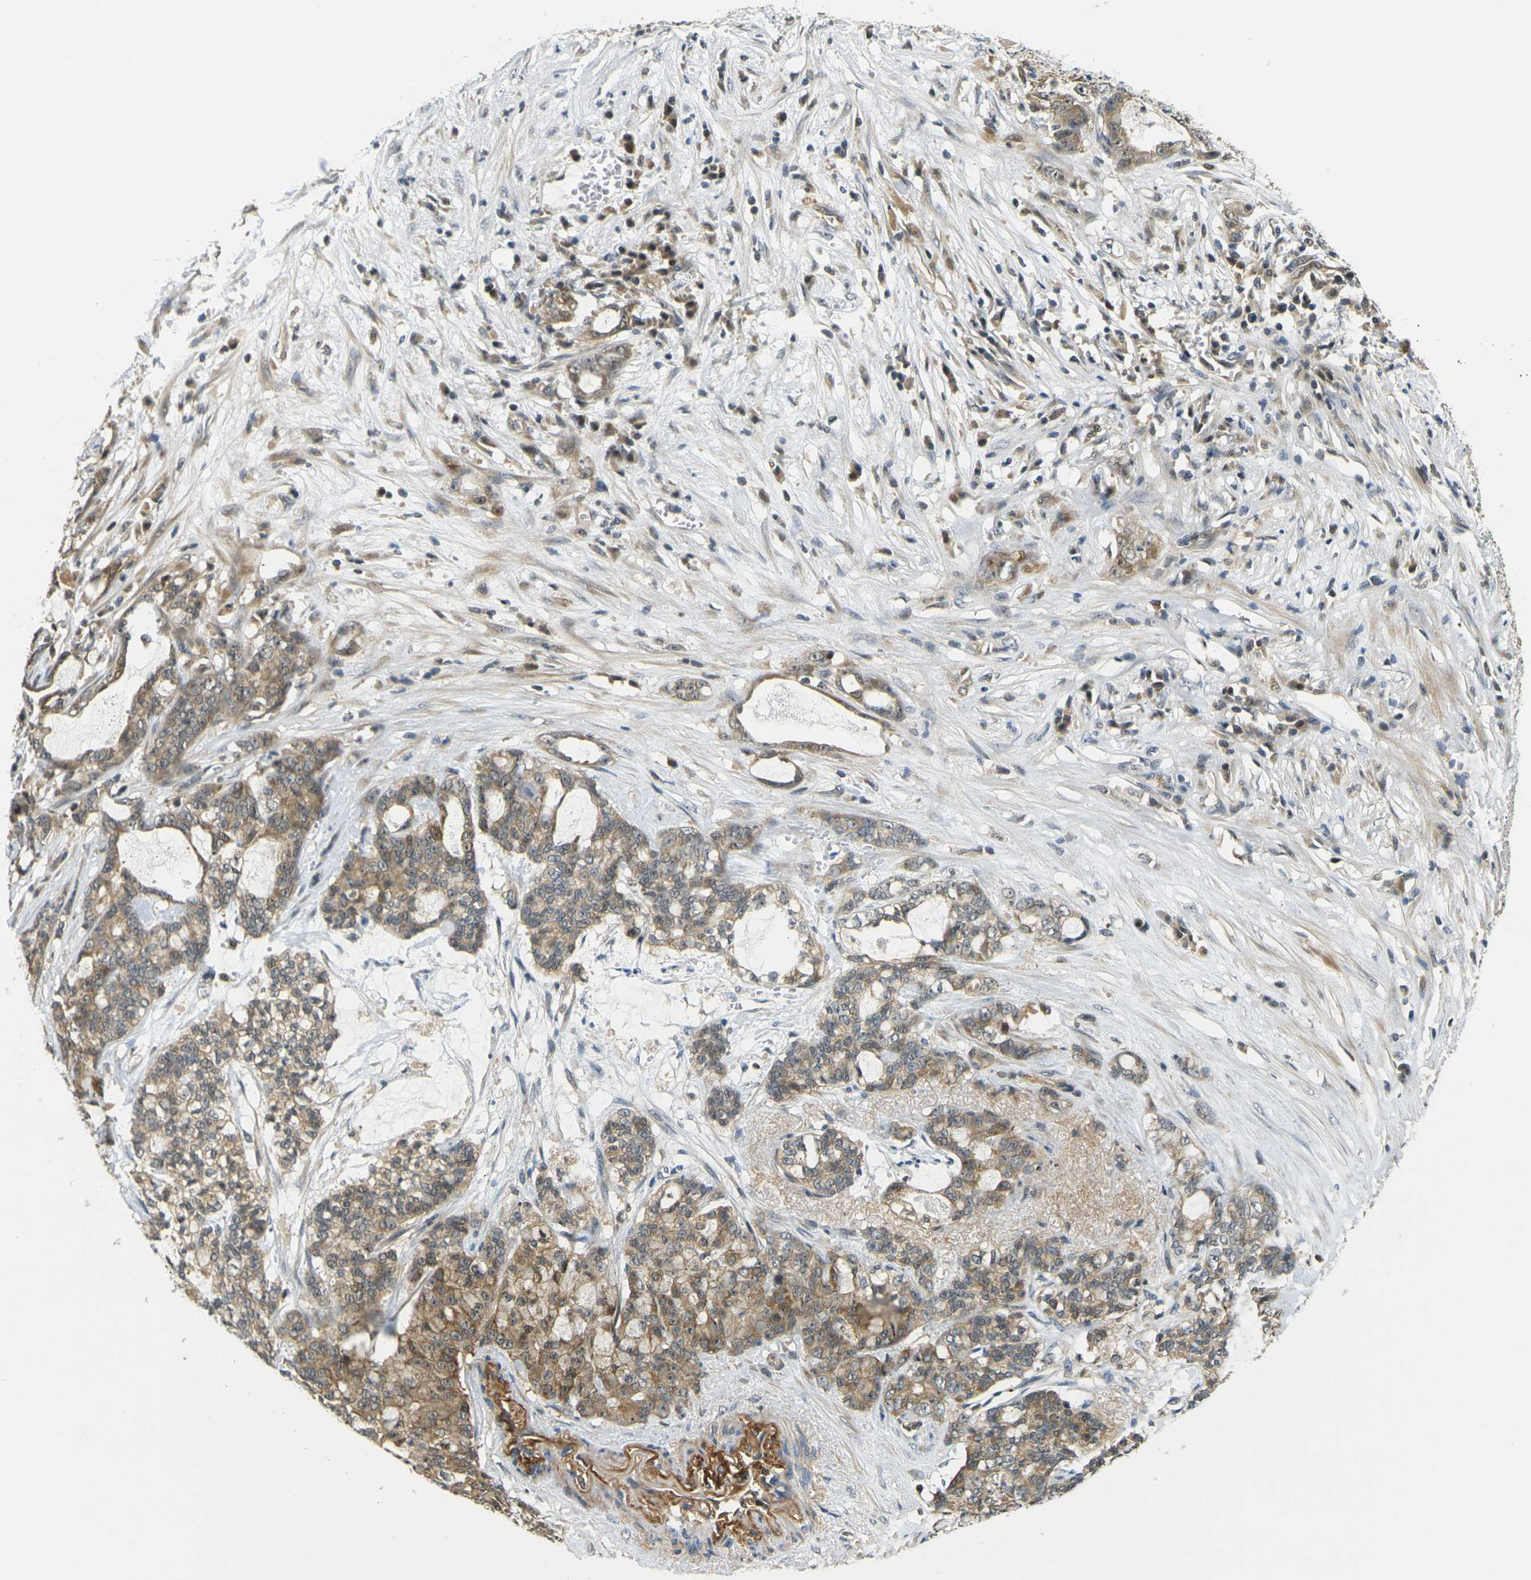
{"staining": {"intensity": "moderate", "quantity": ">75%", "location": "cytoplasmic/membranous"}, "tissue": "pancreatic cancer", "cell_type": "Tumor cells", "image_type": "cancer", "snomed": [{"axis": "morphology", "description": "Adenocarcinoma, NOS"}, {"axis": "topography", "description": "Pancreas"}], "caption": "Human pancreatic adenocarcinoma stained for a protein (brown) reveals moderate cytoplasmic/membranous positive positivity in approximately >75% of tumor cells.", "gene": "KLHL8", "patient": {"sex": "female", "age": 73}}